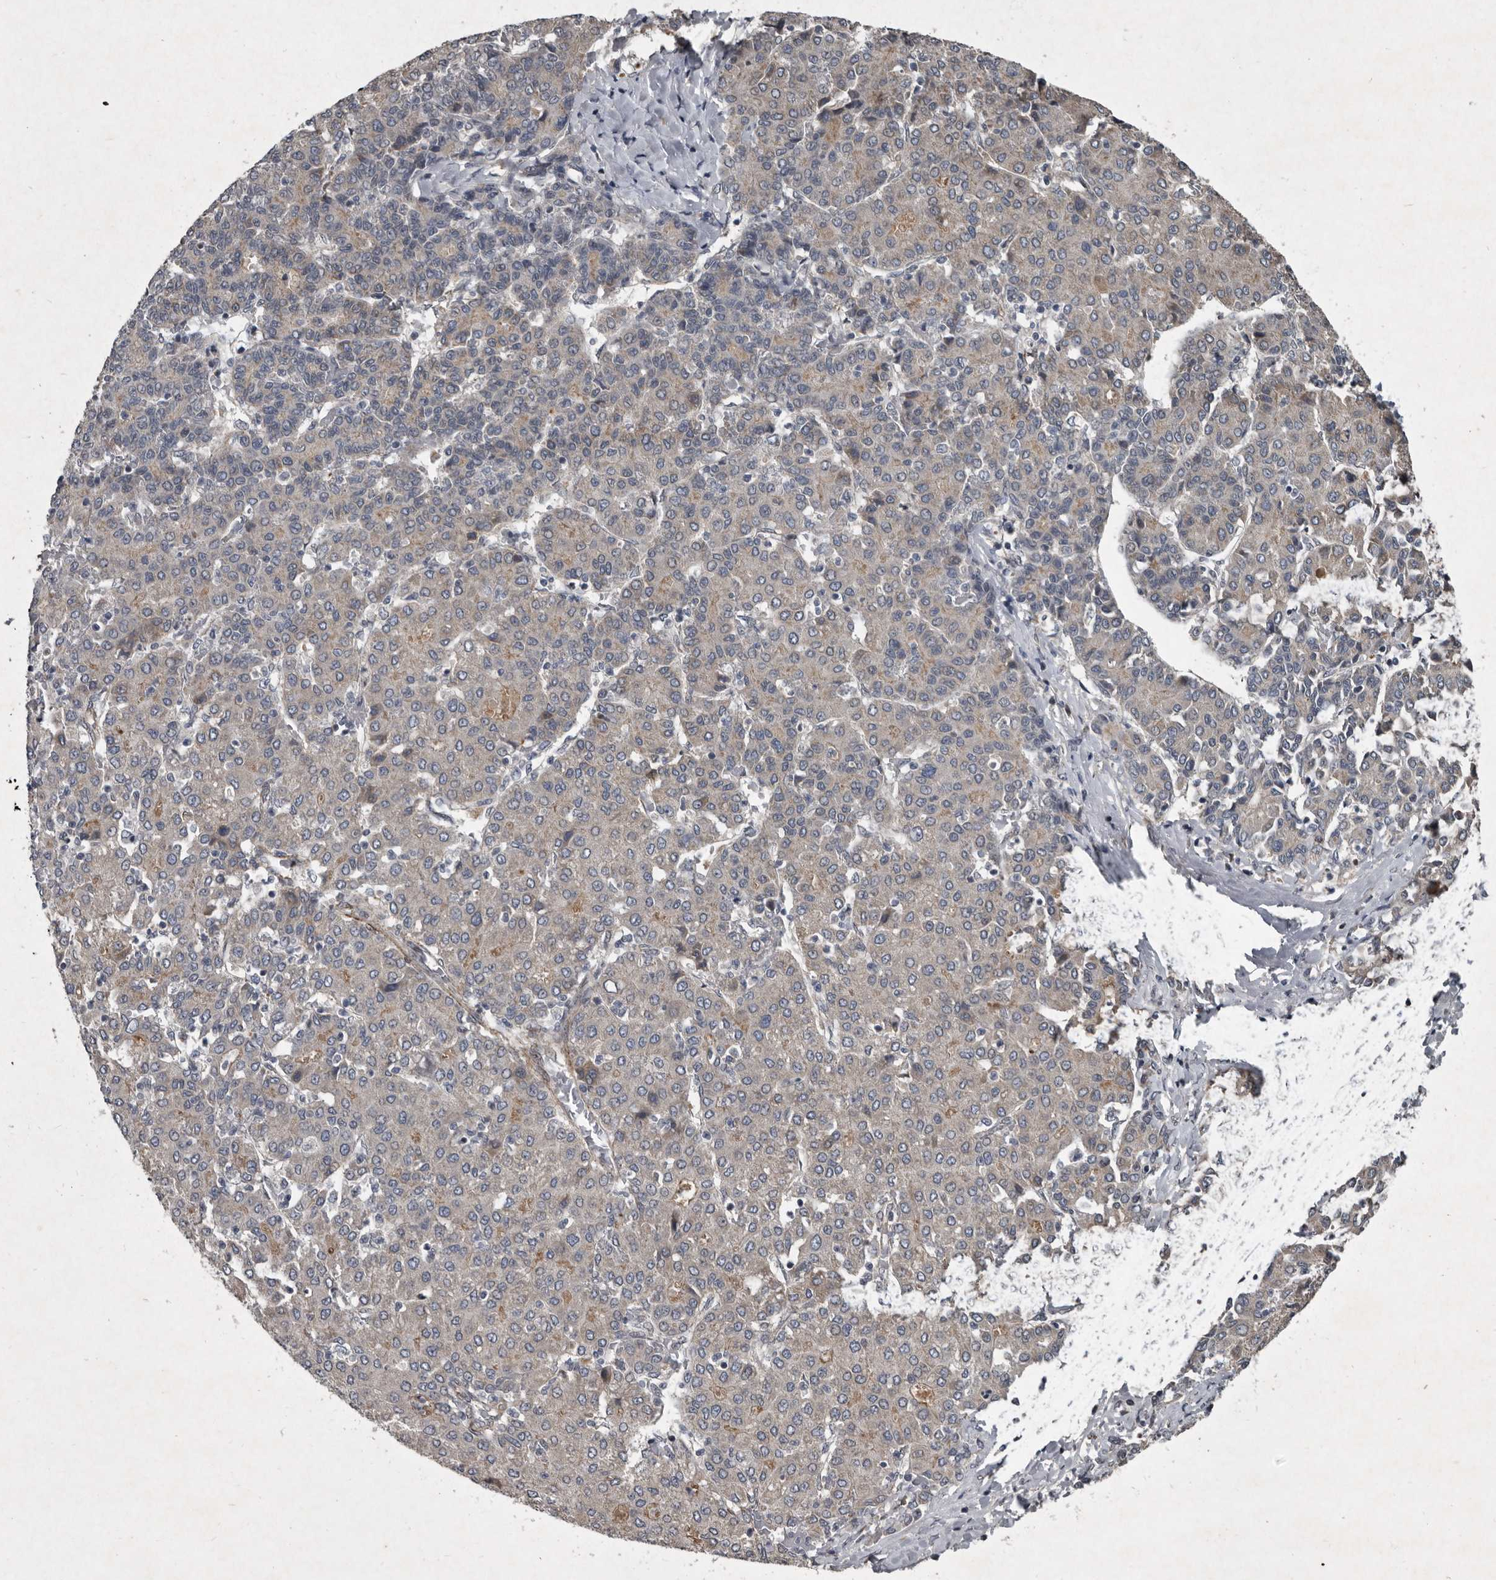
{"staining": {"intensity": "weak", "quantity": "<25%", "location": "cytoplasmic/membranous"}, "tissue": "liver cancer", "cell_type": "Tumor cells", "image_type": "cancer", "snomed": [{"axis": "morphology", "description": "Carcinoma, Hepatocellular, NOS"}, {"axis": "topography", "description": "Liver"}], "caption": "The image demonstrates no staining of tumor cells in liver cancer (hepatocellular carcinoma).", "gene": "MRPS15", "patient": {"sex": "male", "age": 65}}